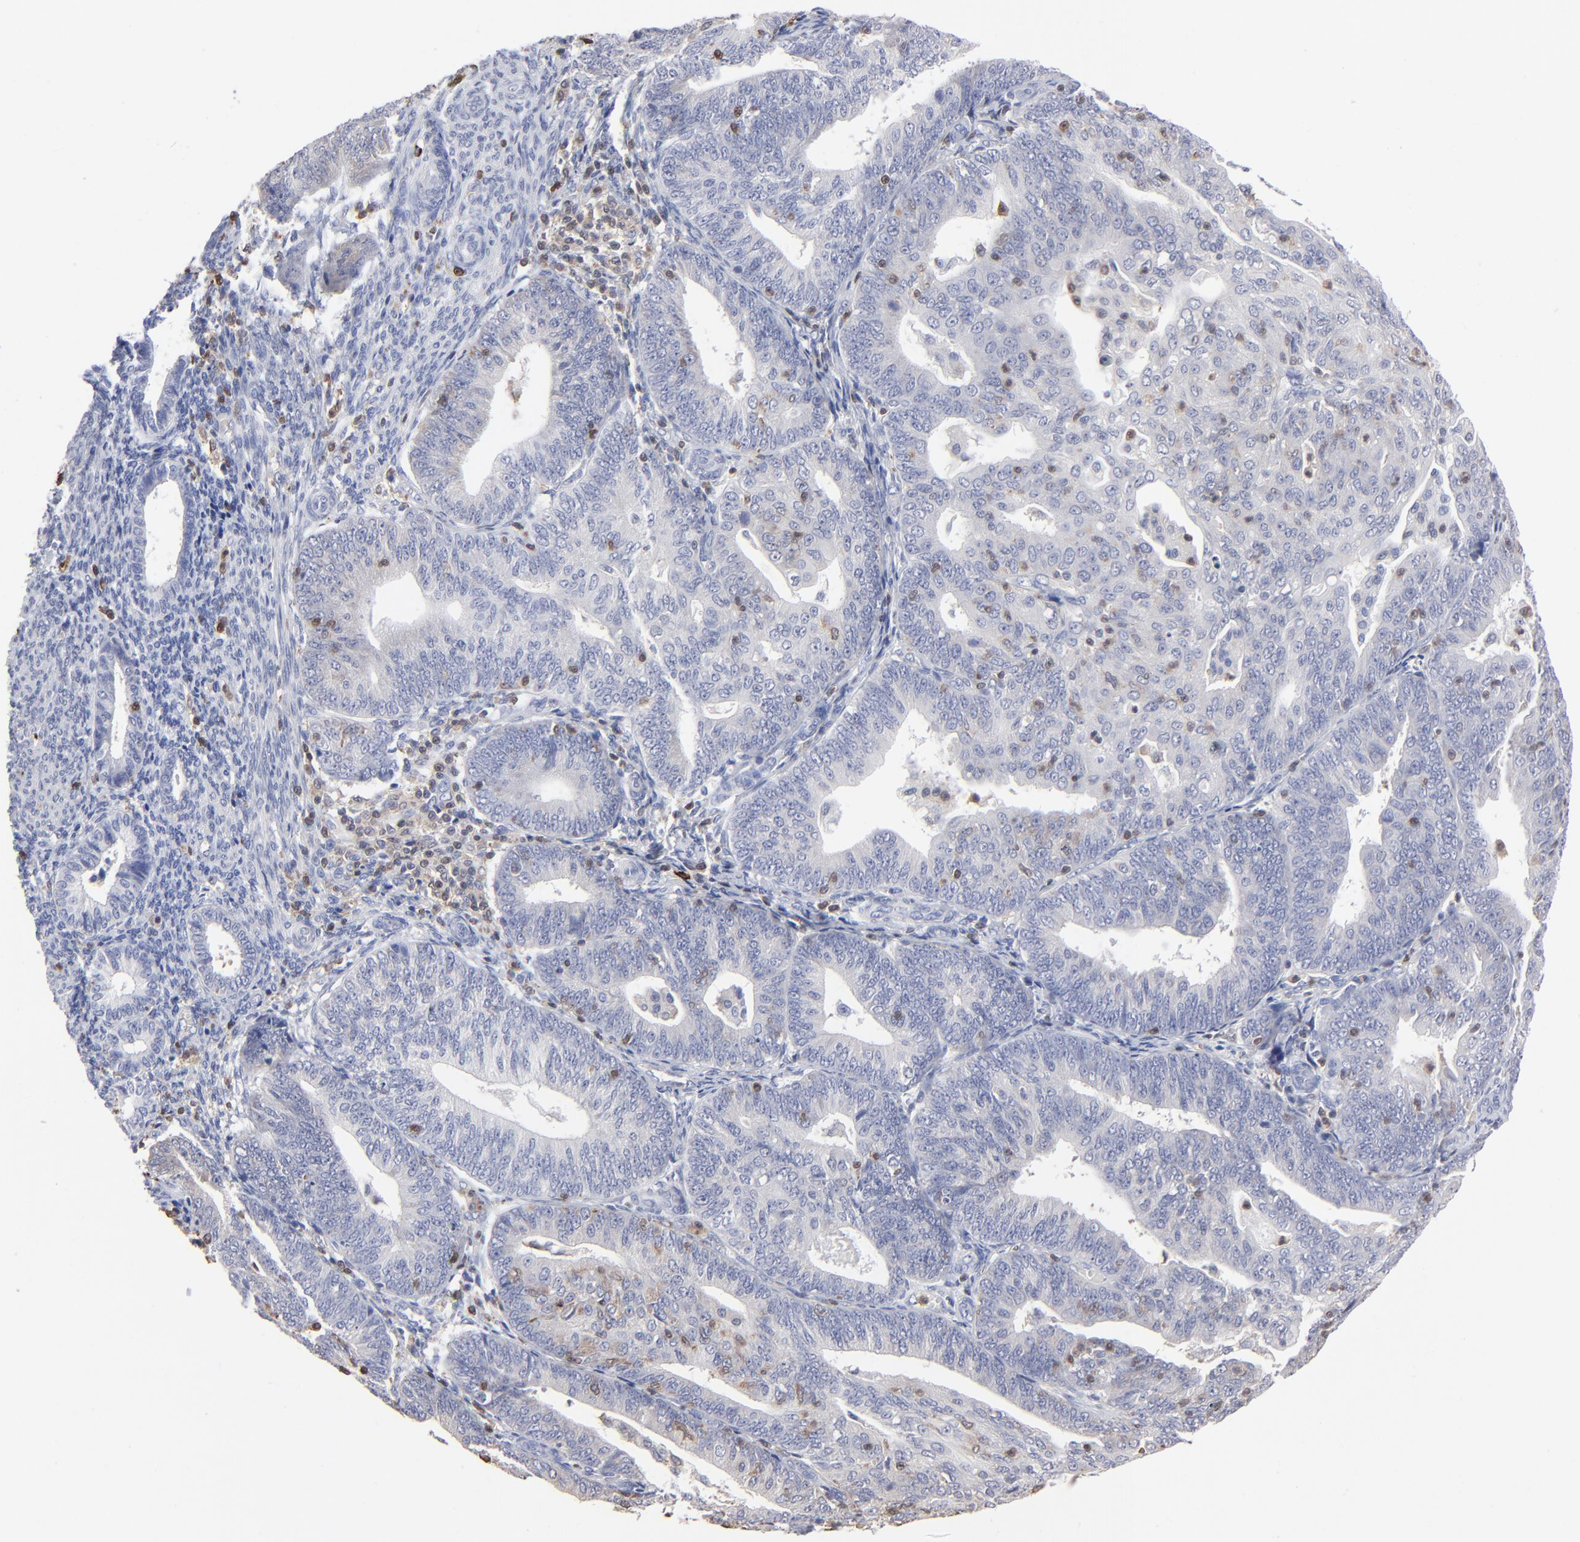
{"staining": {"intensity": "negative", "quantity": "none", "location": "none"}, "tissue": "endometrial cancer", "cell_type": "Tumor cells", "image_type": "cancer", "snomed": [{"axis": "morphology", "description": "Adenocarcinoma, NOS"}, {"axis": "topography", "description": "Endometrium"}], "caption": "Endometrial adenocarcinoma stained for a protein using immunohistochemistry (IHC) exhibits no positivity tumor cells.", "gene": "TBXT", "patient": {"sex": "female", "age": 56}}